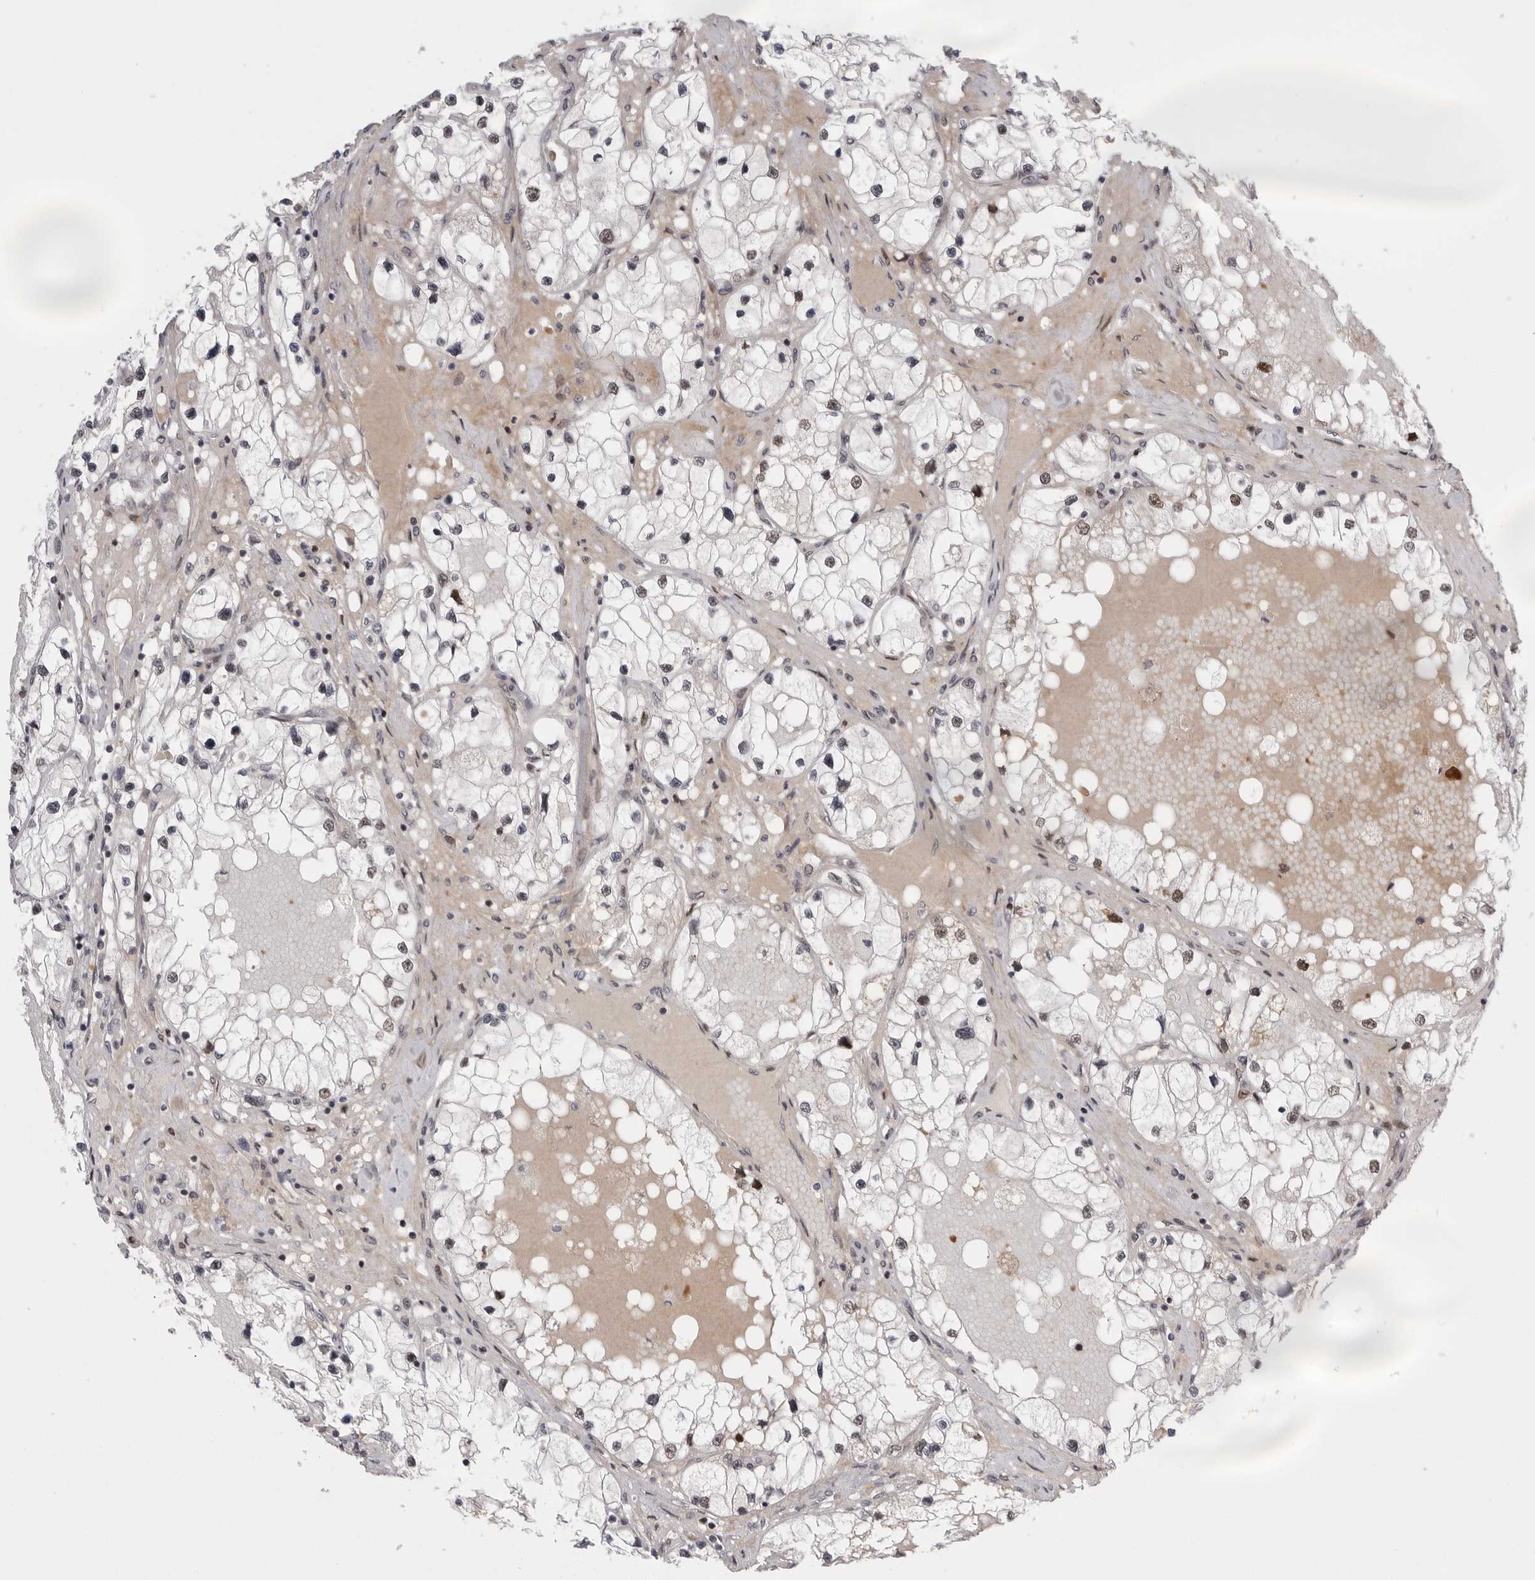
{"staining": {"intensity": "moderate", "quantity": ">75%", "location": "nuclear"}, "tissue": "renal cancer", "cell_type": "Tumor cells", "image_type": "cancer", "snomed": [{"axis": "morphology", "description": "Adenocarcinoma, NOS"}, {"axis": "topography", "description": "Kidney"}], "caption": "The immunohistochemical stain shows moderate nuclear expression in tumor cells of renal cancer (adenocarcinoma) tissue. The protein is stained brown, and the nuclei are stained in blue (DAB (3,3'-diaminobenzidine) IHC with brightfield microscopy, high magnification).", "gene": "POU5F1", "patient": {"sex": "male", "age": 68}}